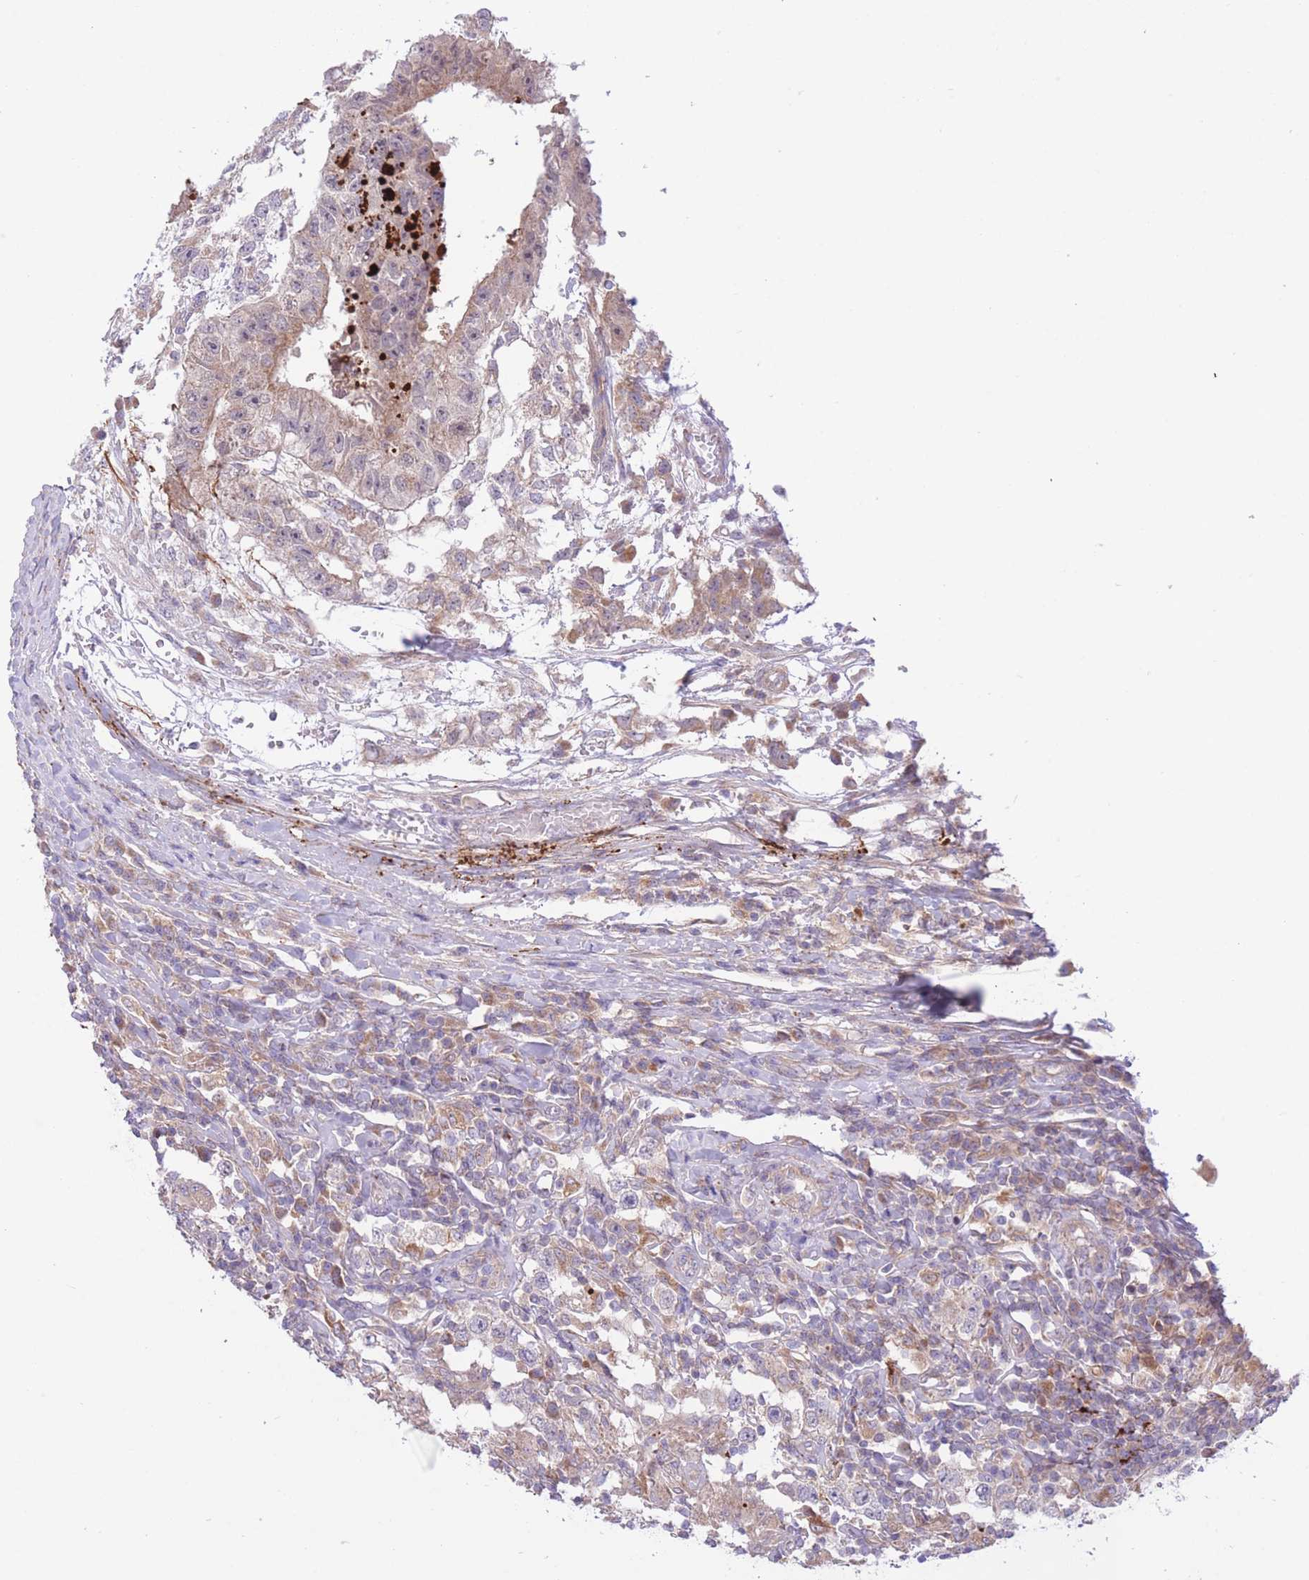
{"staining": {"intensity": "weak", "quantity": "<25%", "location": "cytoplasmic/membranous"}, "tissue": "testis cancer", "cell_type": "Tumor cells", "image_type": "cancer", "snomed": [{"axis": "morphology", "description": "Seminoma, NOS"}, {"axis": "morphology", "description": "Carcinoma, Embryonal, NOS"}, {"axis": "topography", "description": "Testis"}], "caption": "Immunohistochemical staining of human embryonal carcinoma (testis) displays no significant staining in tumor cells. (Immunohistochemistry (ihc), brightfield microscopy, high magnification).", "gene": "ATP13A2", "patient": {"sex": "male", "age": 41}}